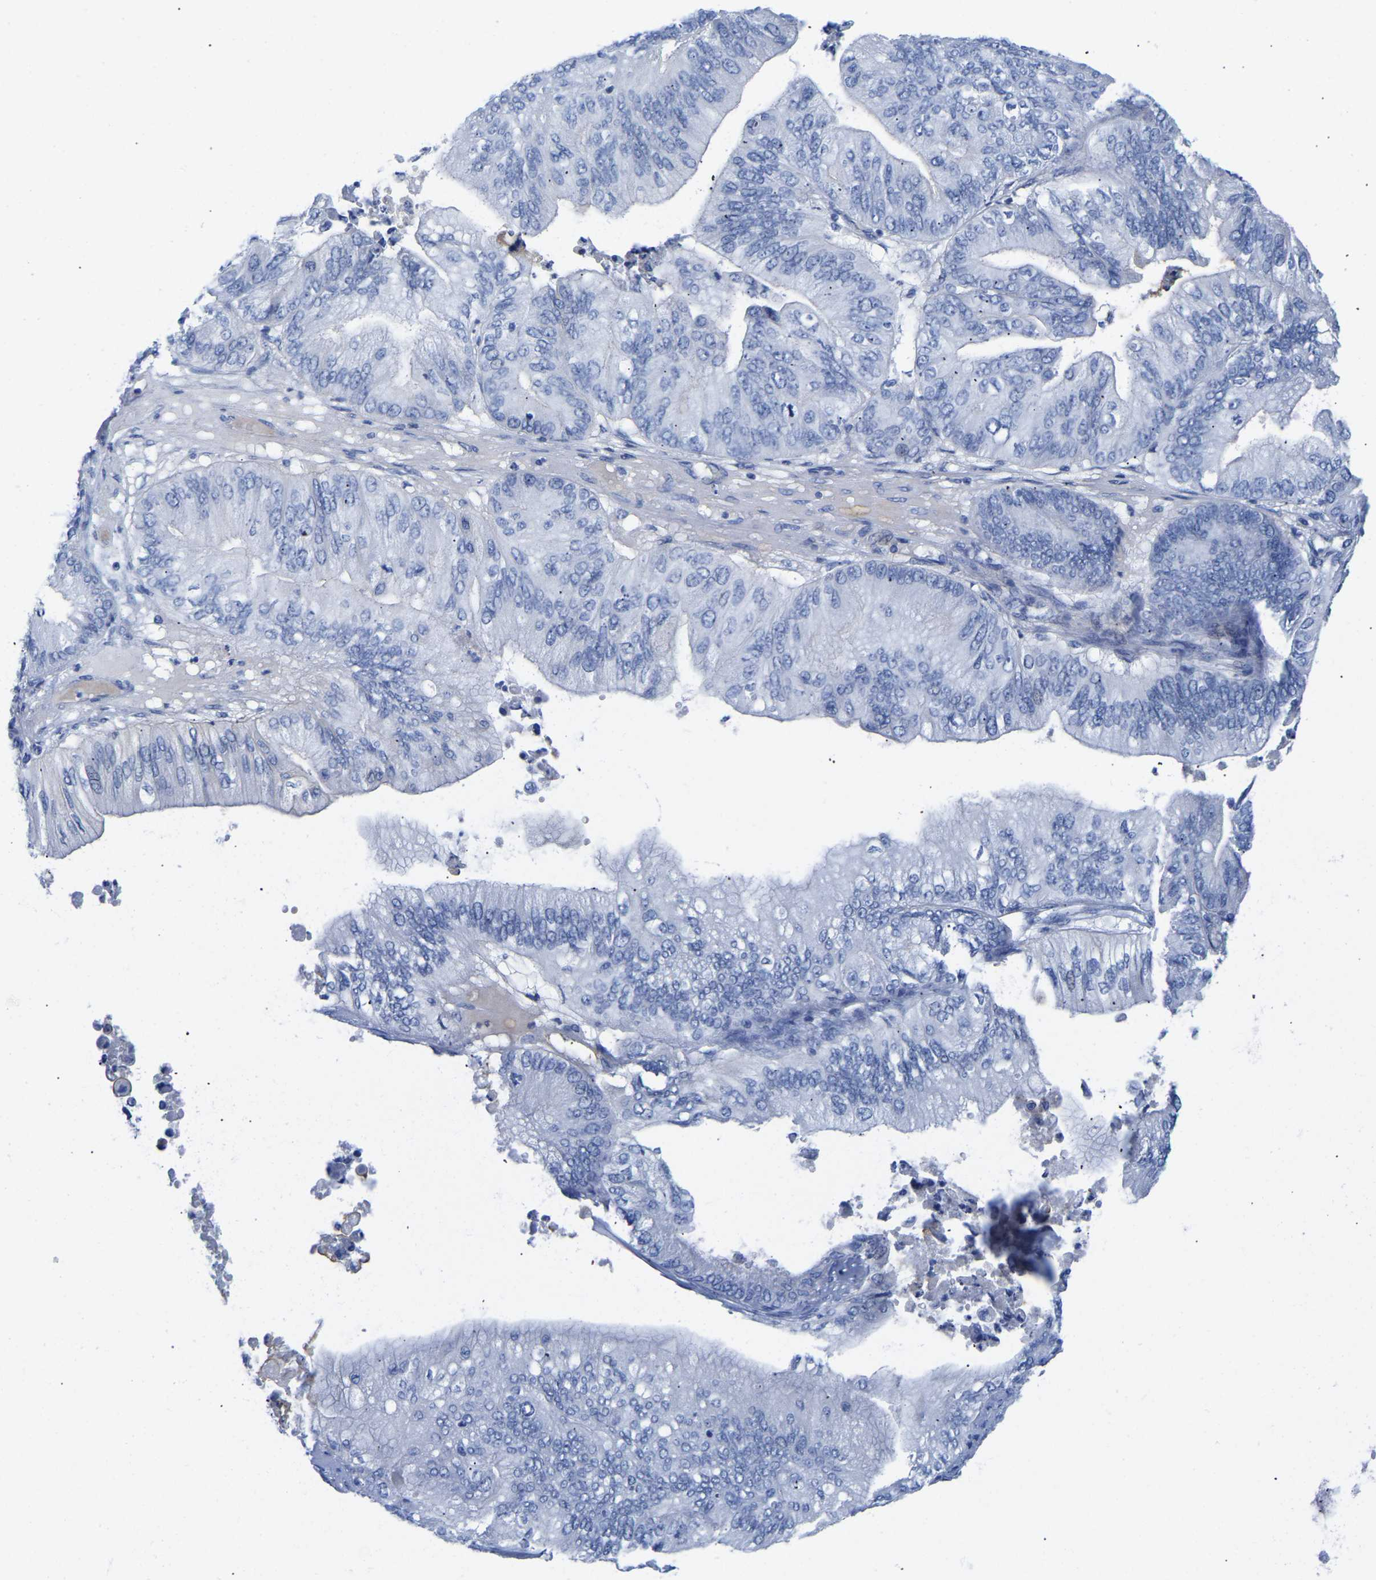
{"staining": {"intensity": "negative", "quantity": "none", "location": "none"}, "tissue": "ovarian cancer", "cell_type": "Tumor cells", "image_type": "cancer", "snomed": [{"axis": "morphology", "description": "Cystadenocarcinoma, mucinous, NOS"}, {"axis": "topography", "description": "Ovary"}], "caption": "Immunohistochemistry photomicrograph of neoplastic tissue: human ovarian cancer (mucinous cystadenocarcinoma) stained with DAB (3,3'-diaminobenzidine) demonstrates no significant protein positivity in tumor cells. (Stains: DAB immunohistochemistry (IHC) with hematoxylin counter stain, Microscopy: brightfield microscopy at high magnification).", "gene": "UPK3A", "patient": {"sex": "female", "age": 61}}